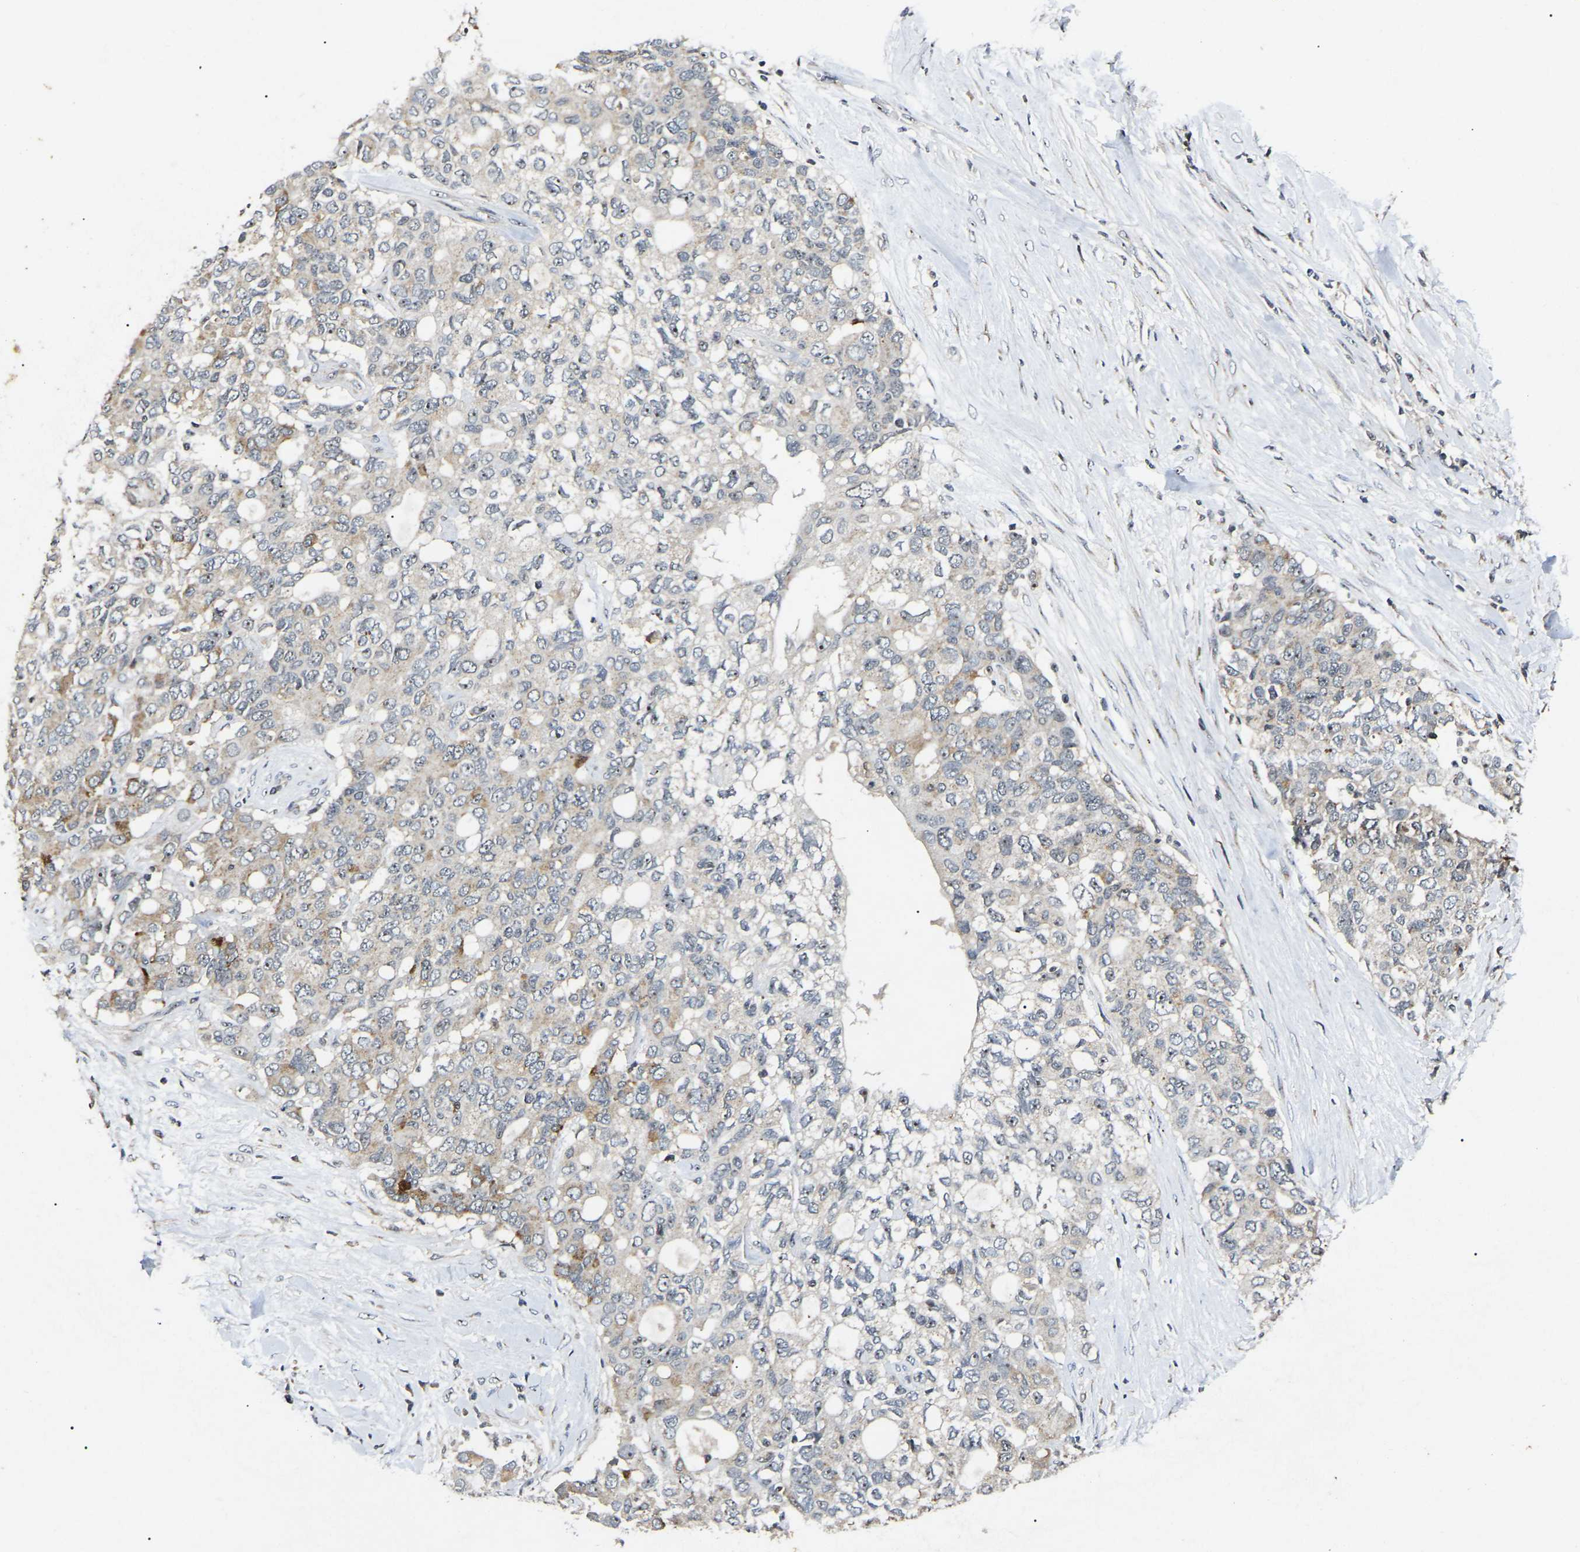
{"staining": {"intensity": "weak", "quantity": "25%-75%", "location": "cytoplasmic/membranous"}, "tissue": "pancreatic cancer", "cell_type": "Tumor cells", "image_type": "cancer", "snomed": [{"axis": "morphology", "description": "Adenocarcinoma, NOS"}, {"axis": "topography", "description": "Pancreas"}], "caption": "Pancreatic adenocarcinoma stained for a protein (brown) demonstrates weak cytoplasmic/membranous positive positivity in about 25%-75% of tumor cells.", "gene": "RBM28", "patient": {"sex": "female", "age": 56}}